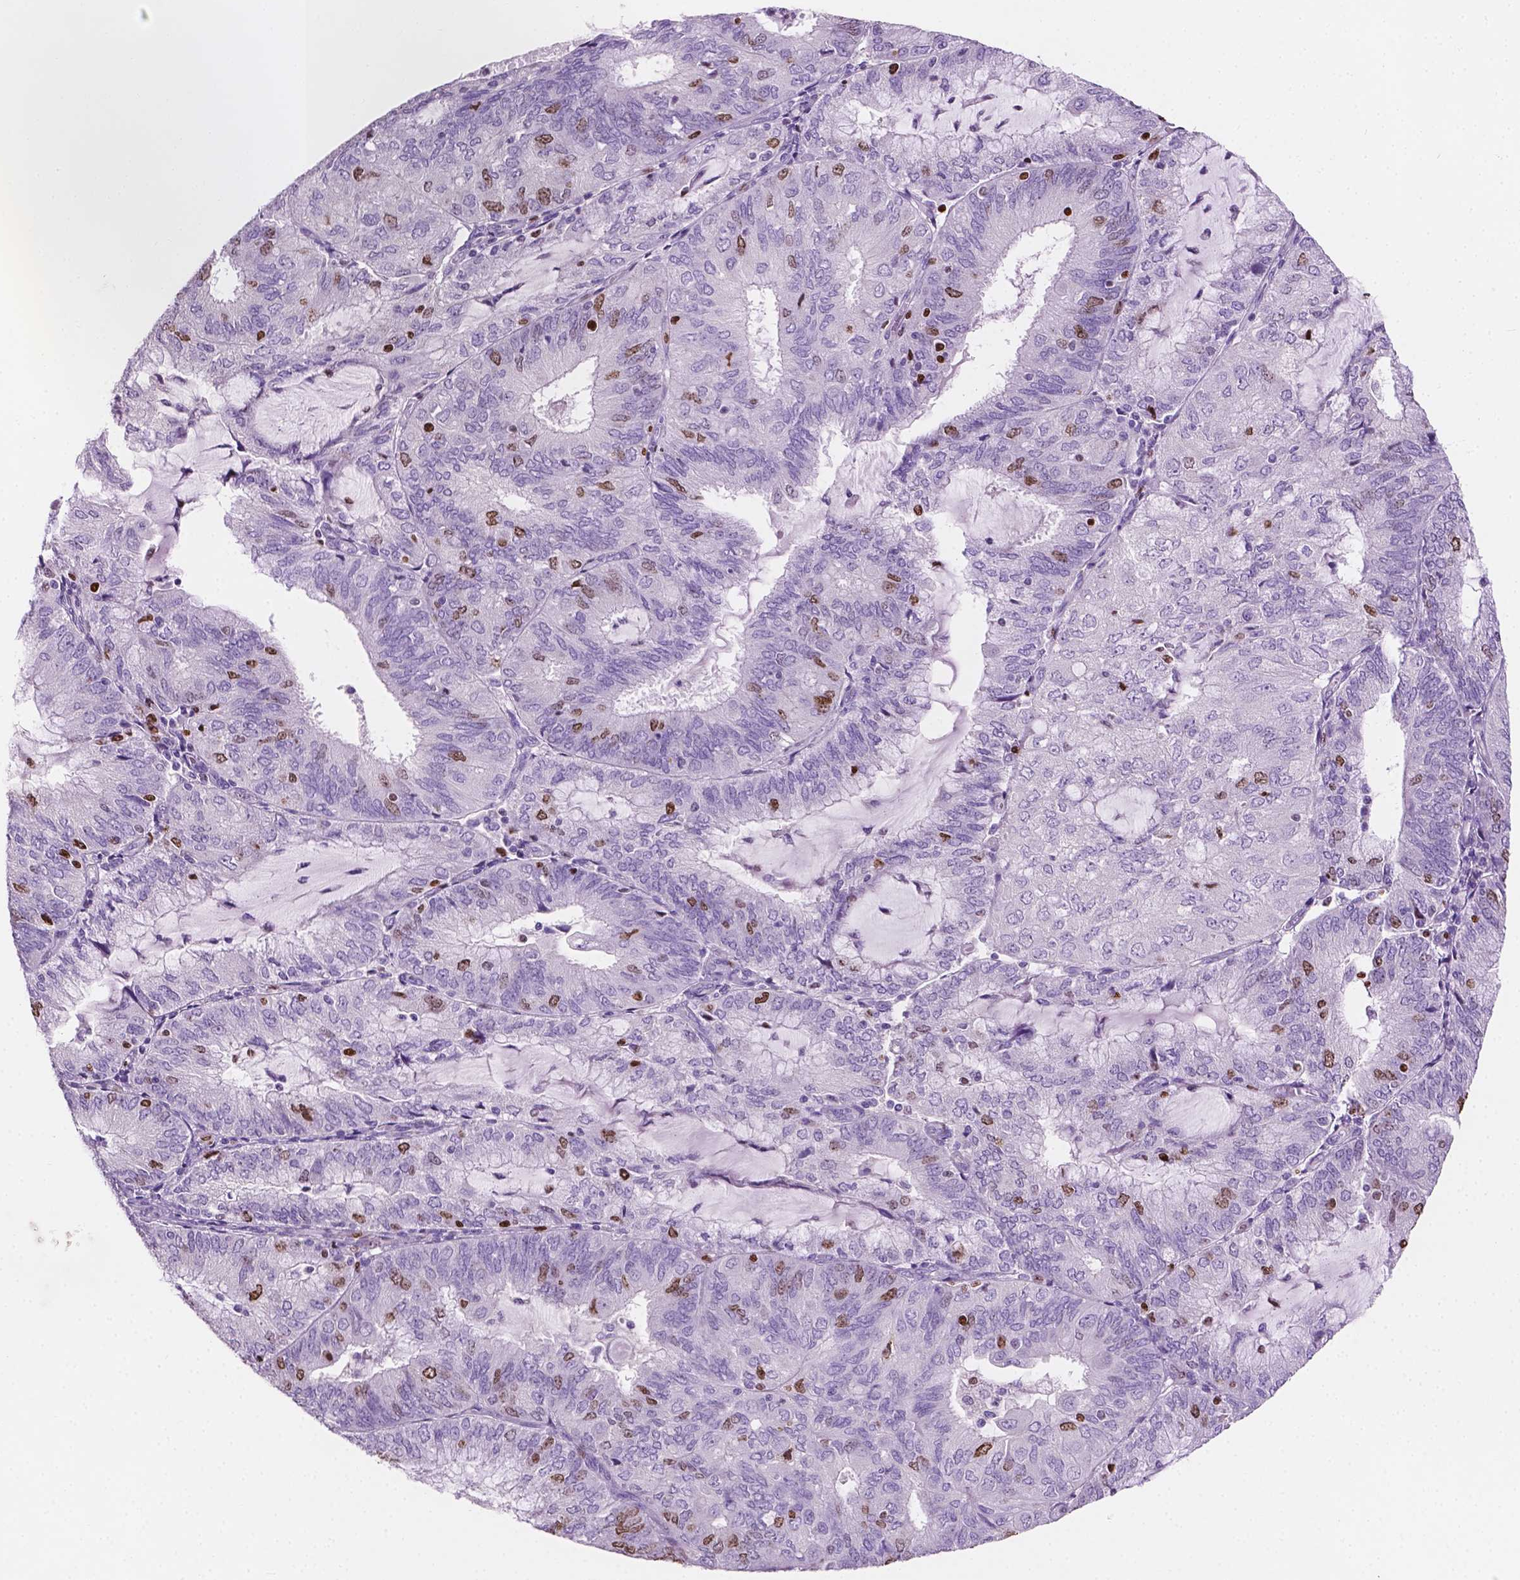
{"staining": {"intensity": "moderate", "quantity": "<25%", "location": "nuclear"}, "tissue": "endometrial cancer", "cell_type": "Tumor cells", "image_type": "cancer", "snomed": [{"axis": "morphology", "description": "Adenocarcinoma, NOS"}, {"axis": "topography", "description": "Endometrium"}], "caption": "Immunohistochemical staining of human endometrial cancer demonstrates low levels of moderate nuclear protein positivity in about <25% of tumor cells.", "gene": "SIAH2", "patient": {"sex": "female", "age": 81}}